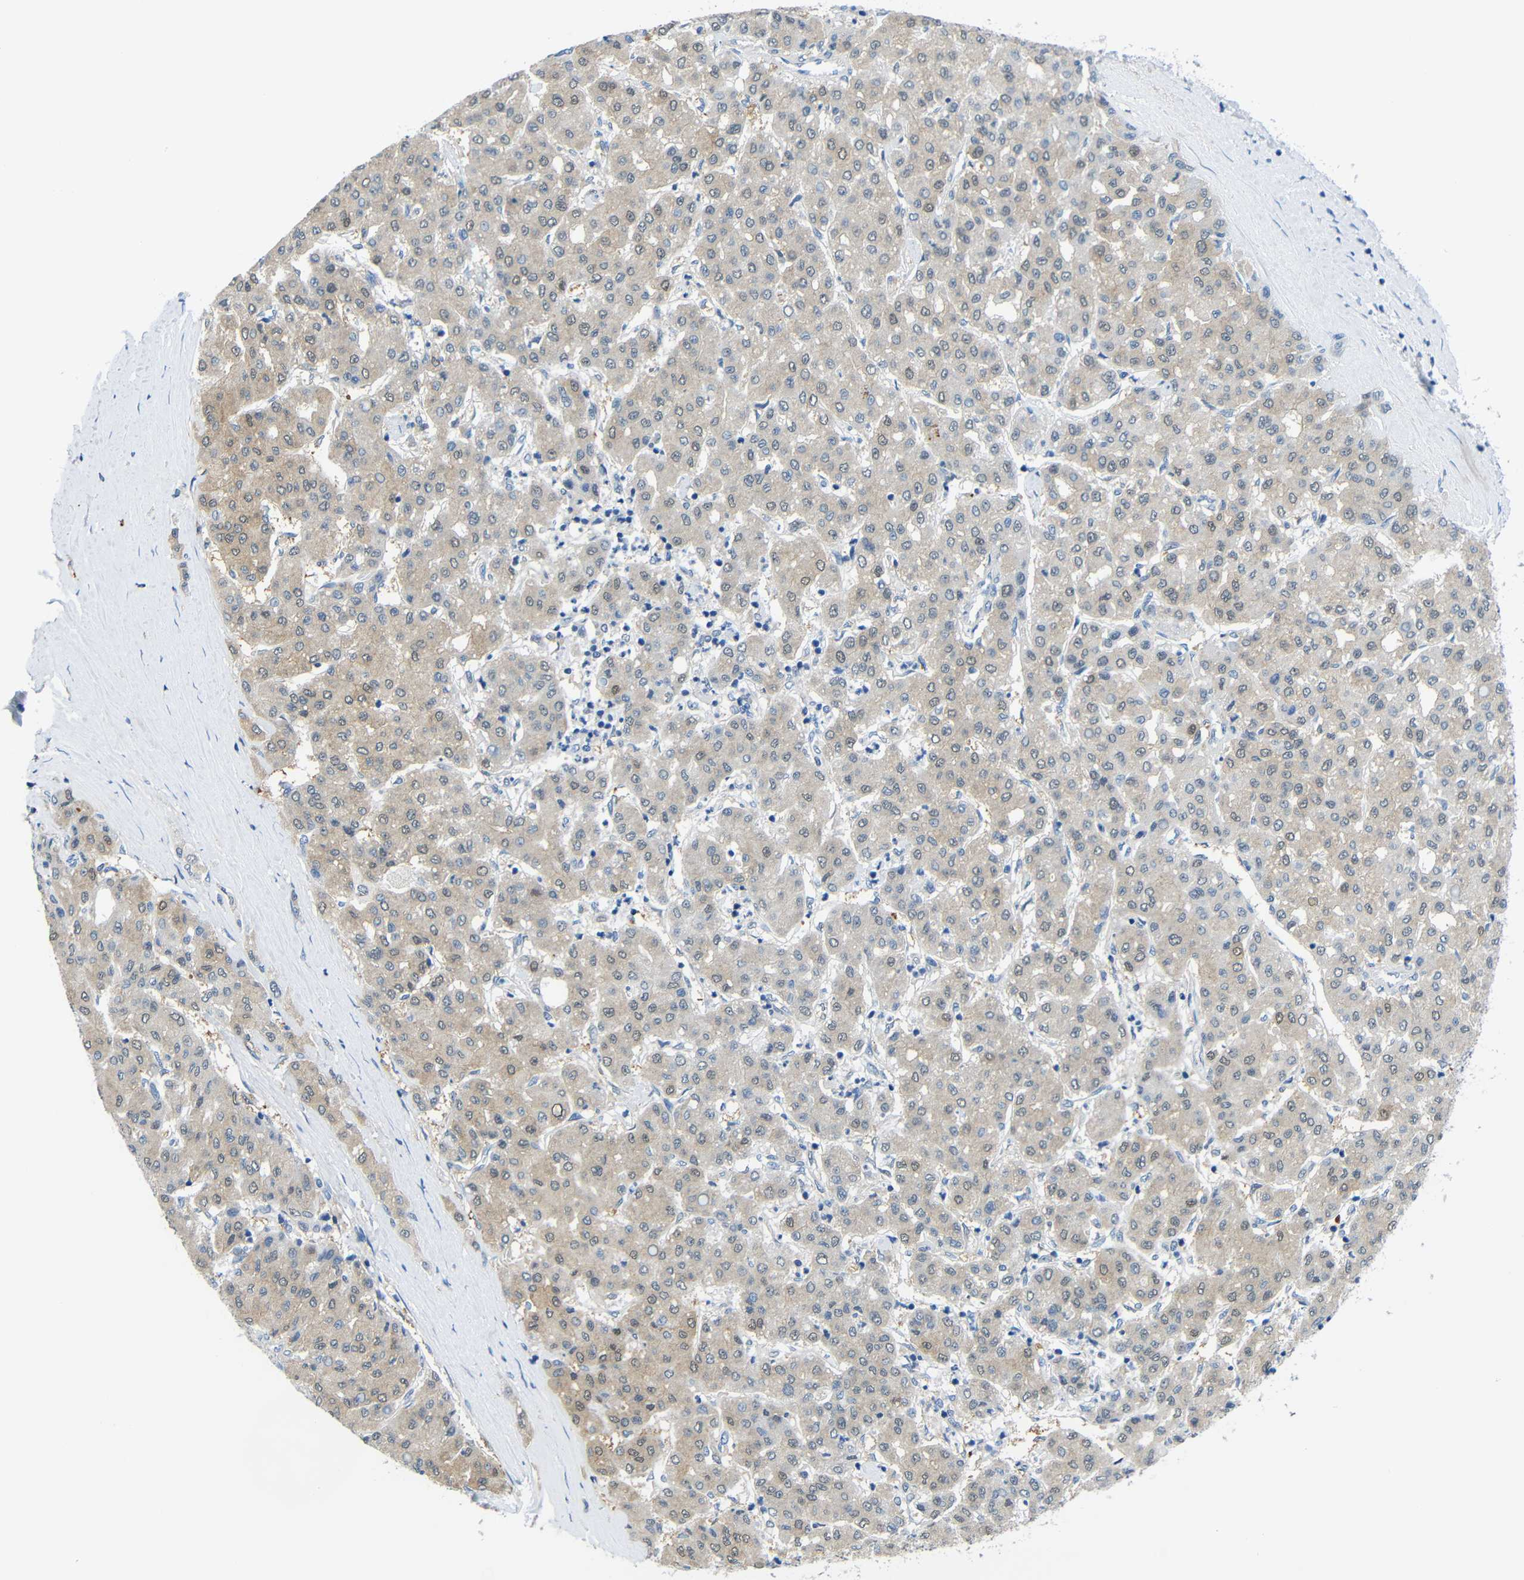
{"staining": {"intensity": "weak", "quantity": "25%-75%", "location": "cytoplasmic/membranous"}, "tissue": "liver cancer", "cell_type": "Tumor cells", "image_type": "cancer", "snomed": [{"axis": "morphology", "description": "Carcinoma, Hepatocellular, NOS"}, {"axis": "topography", "description": "Liver"}], "caption": "DAB immunohistochemical staining of liver cancer (hepatocellular carcinoma) demonstrates weak cytoplasmic/membranous protein expression in about 25%-75% of tumor cells. (DAB (3,3'-diaminobenzidine) IHC, brown staining for protein, blue staining for nuclei).", "gene": "NEGR1", "patient": {"sex": "male", "age": 65}}